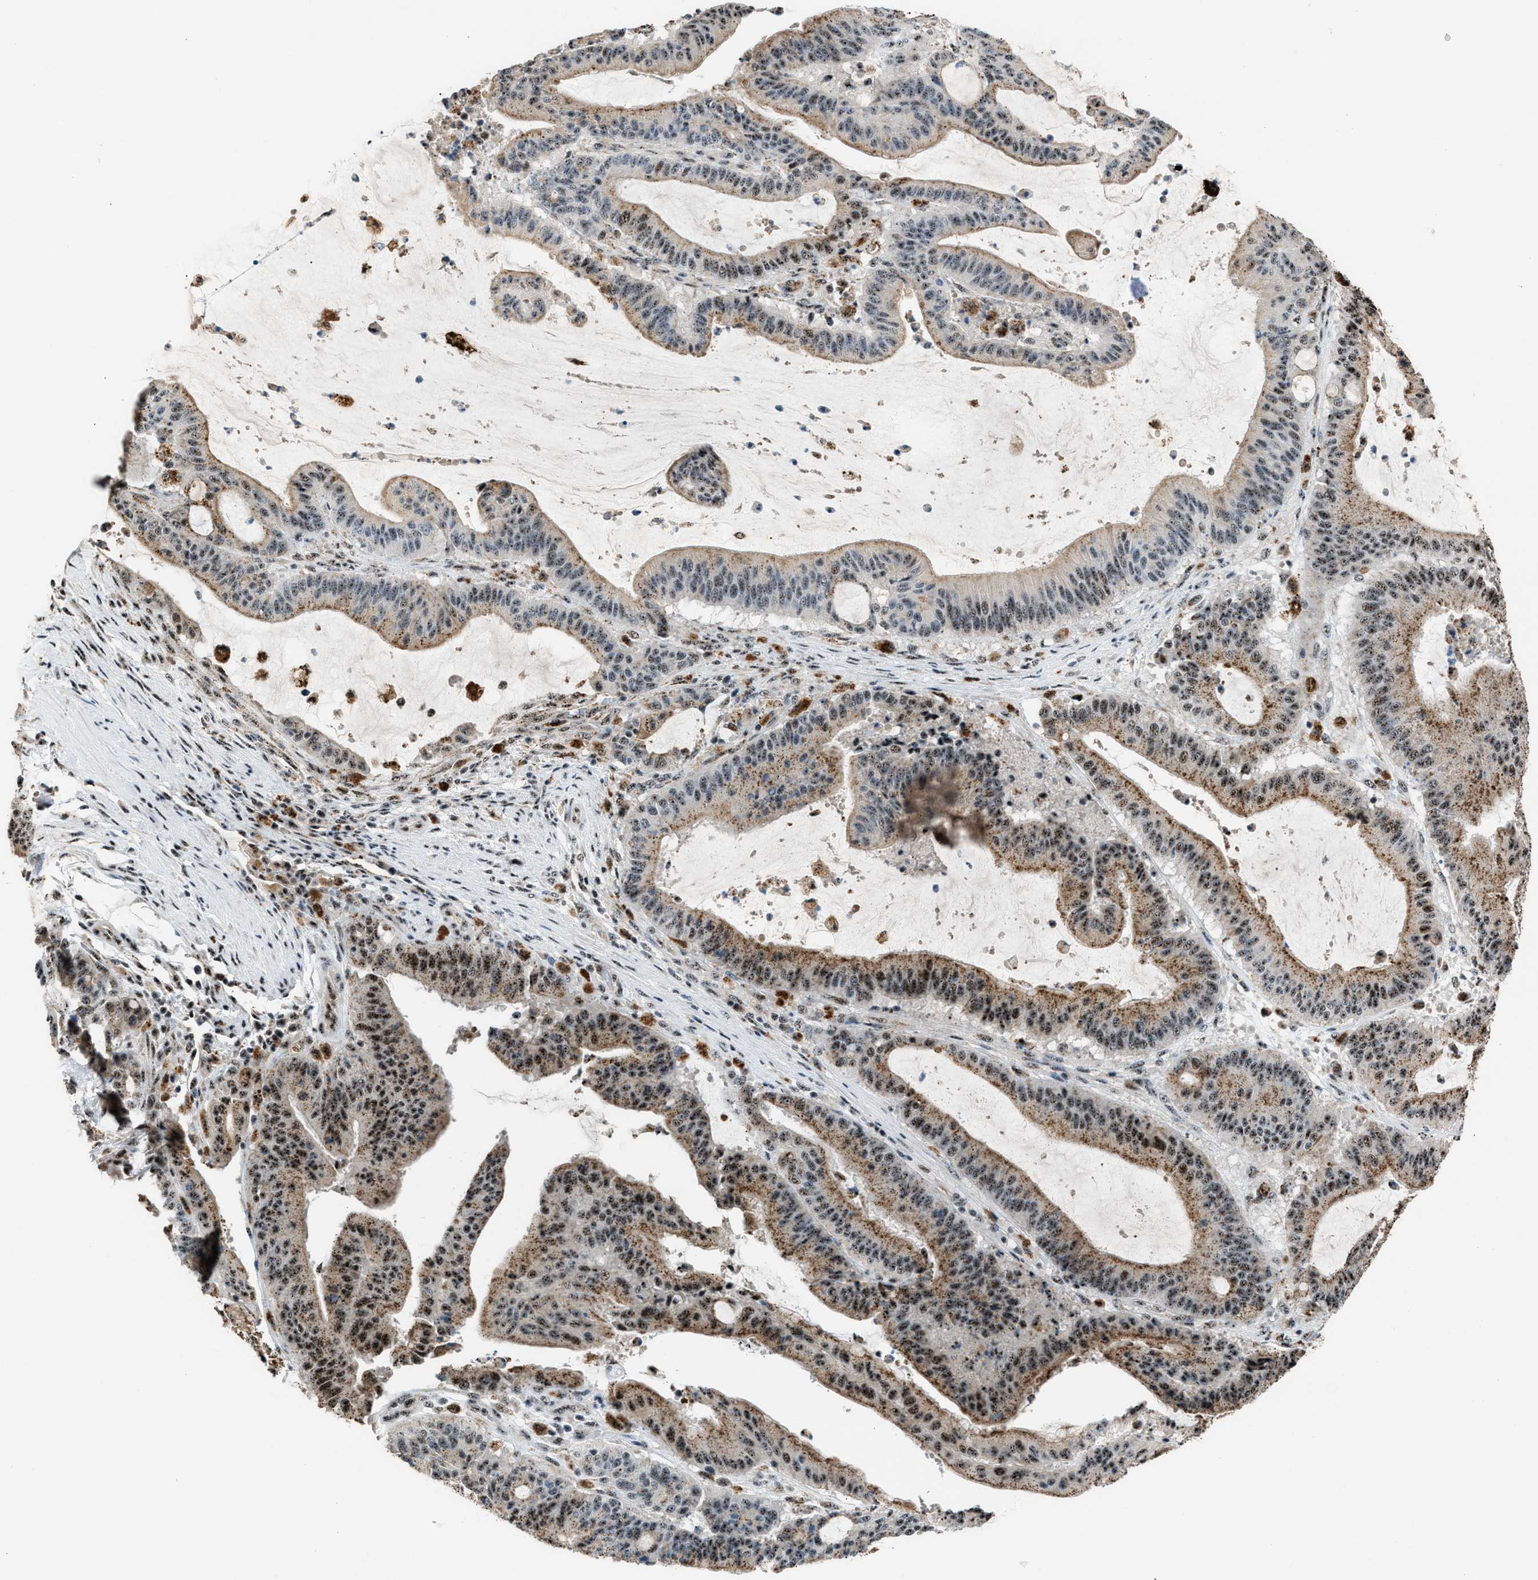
{"staining": {"intensity": "moderate", "quantity": ">75%", "location": "cytoplasmic/membranous,nuclear"}, "tissue": "liver cancer", "cell_type": "Tumor cells", "image_type": "cancer", "snomed": [{"axis": "morphology", "description": "Normal tissue, NOS"}, {"axis": "morphology", "description": "Cholangiocarcinoma"}, {"axis": "topography", "description": "Liver"}, {"axis": "topography", "description": "Peripheral nerve tissue"}], "caption": "Immunohistochemical staining of cholangiocarcinoma (liver) shows medium levels of moderate cytoplasmic/membranous and nuclear expression in about >75% of tumor cells. Nuclei are stained in blue.", "gene": "CENPP", "patient": {"sex": "female", "age": 73}}